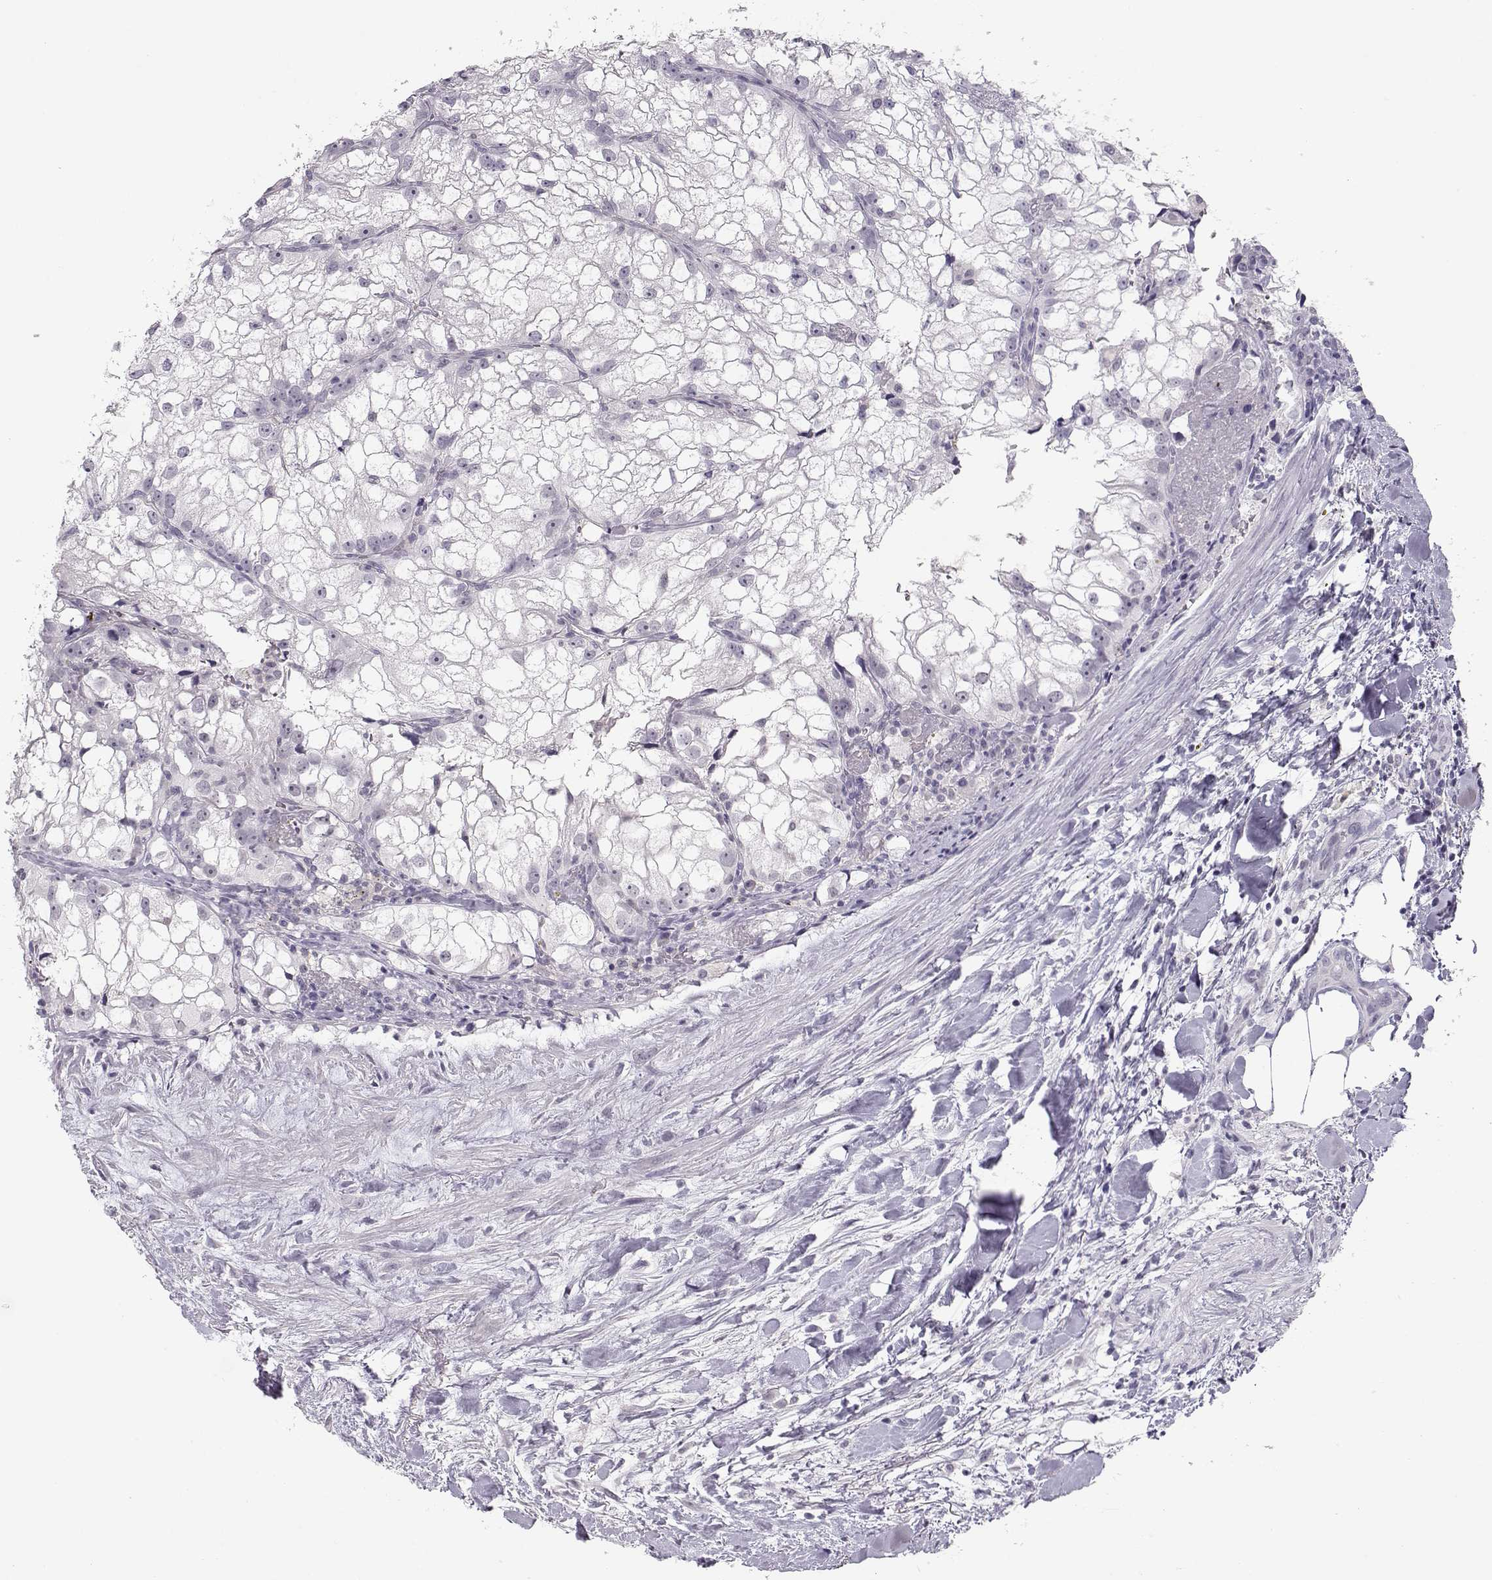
{"staining": {"intensity": "negative", "quantity": "none", "location": "none"}, "tissue": "renal cancer", "cell_type": "Tumor cells", "image_type": "cancer", "snomed": [{"axis": "morphology", "description": "Adenocarcinoma, NOS"}, {"axis": "topography", "description": "Kidney"}], "caption": "Renal cancer (adenocarcinoma) was stained to show a protein in brown. There is no significant staining in tumor cells. (Stains: DAB (3,3'-diaminobenzidine) IHC with hematoxylin counter stain, Microscopy: brightfield microscopy at high magnification).", "gene": "IMPG1", "patient": {"sex": "male", "age": 59}}